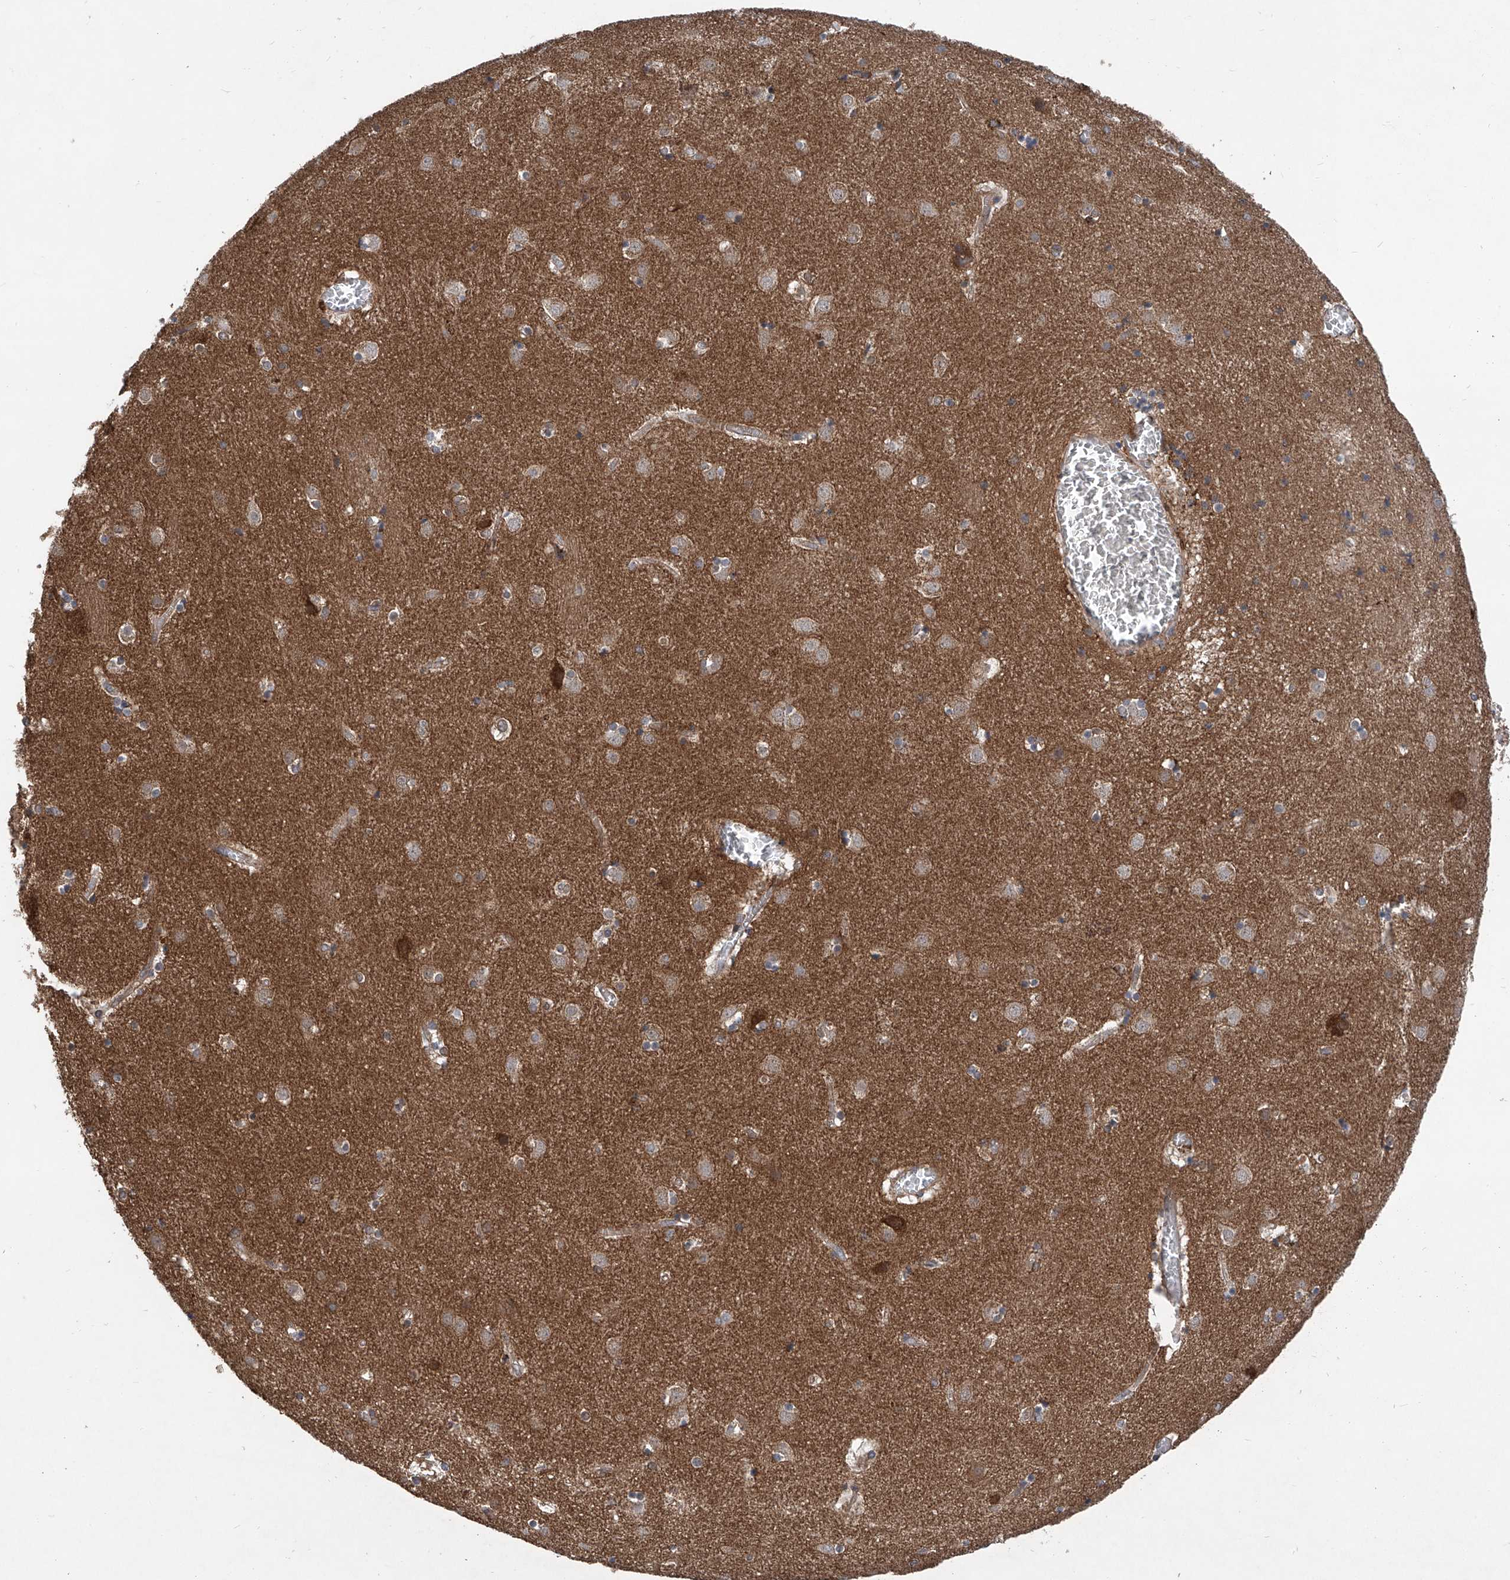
{"staining": {"intensity": "negative", "quantity": "none", "location": "none"}, "tissue": "caudate", "cell_type": "Glial cells", "image_type": "normal", "snomed": [{"axis": "morphology", "description": "Normal tissue, NOS"}, {"axis": "topography", "description": "Lateral ventricle wall"}], "caption": "High power microscopy histopathology image of an immunohistochemistry (IHC) histopathology image of benign caudate, revealing no significant expression in glial cells. The staining was performed using DAB to visualize the protein expression in brown, while the nuclei were stained in blue with hematoxylin (Magnification: 20x).", "gene": "SMAP1", "patient": {"sex": "male", "age": 70}}